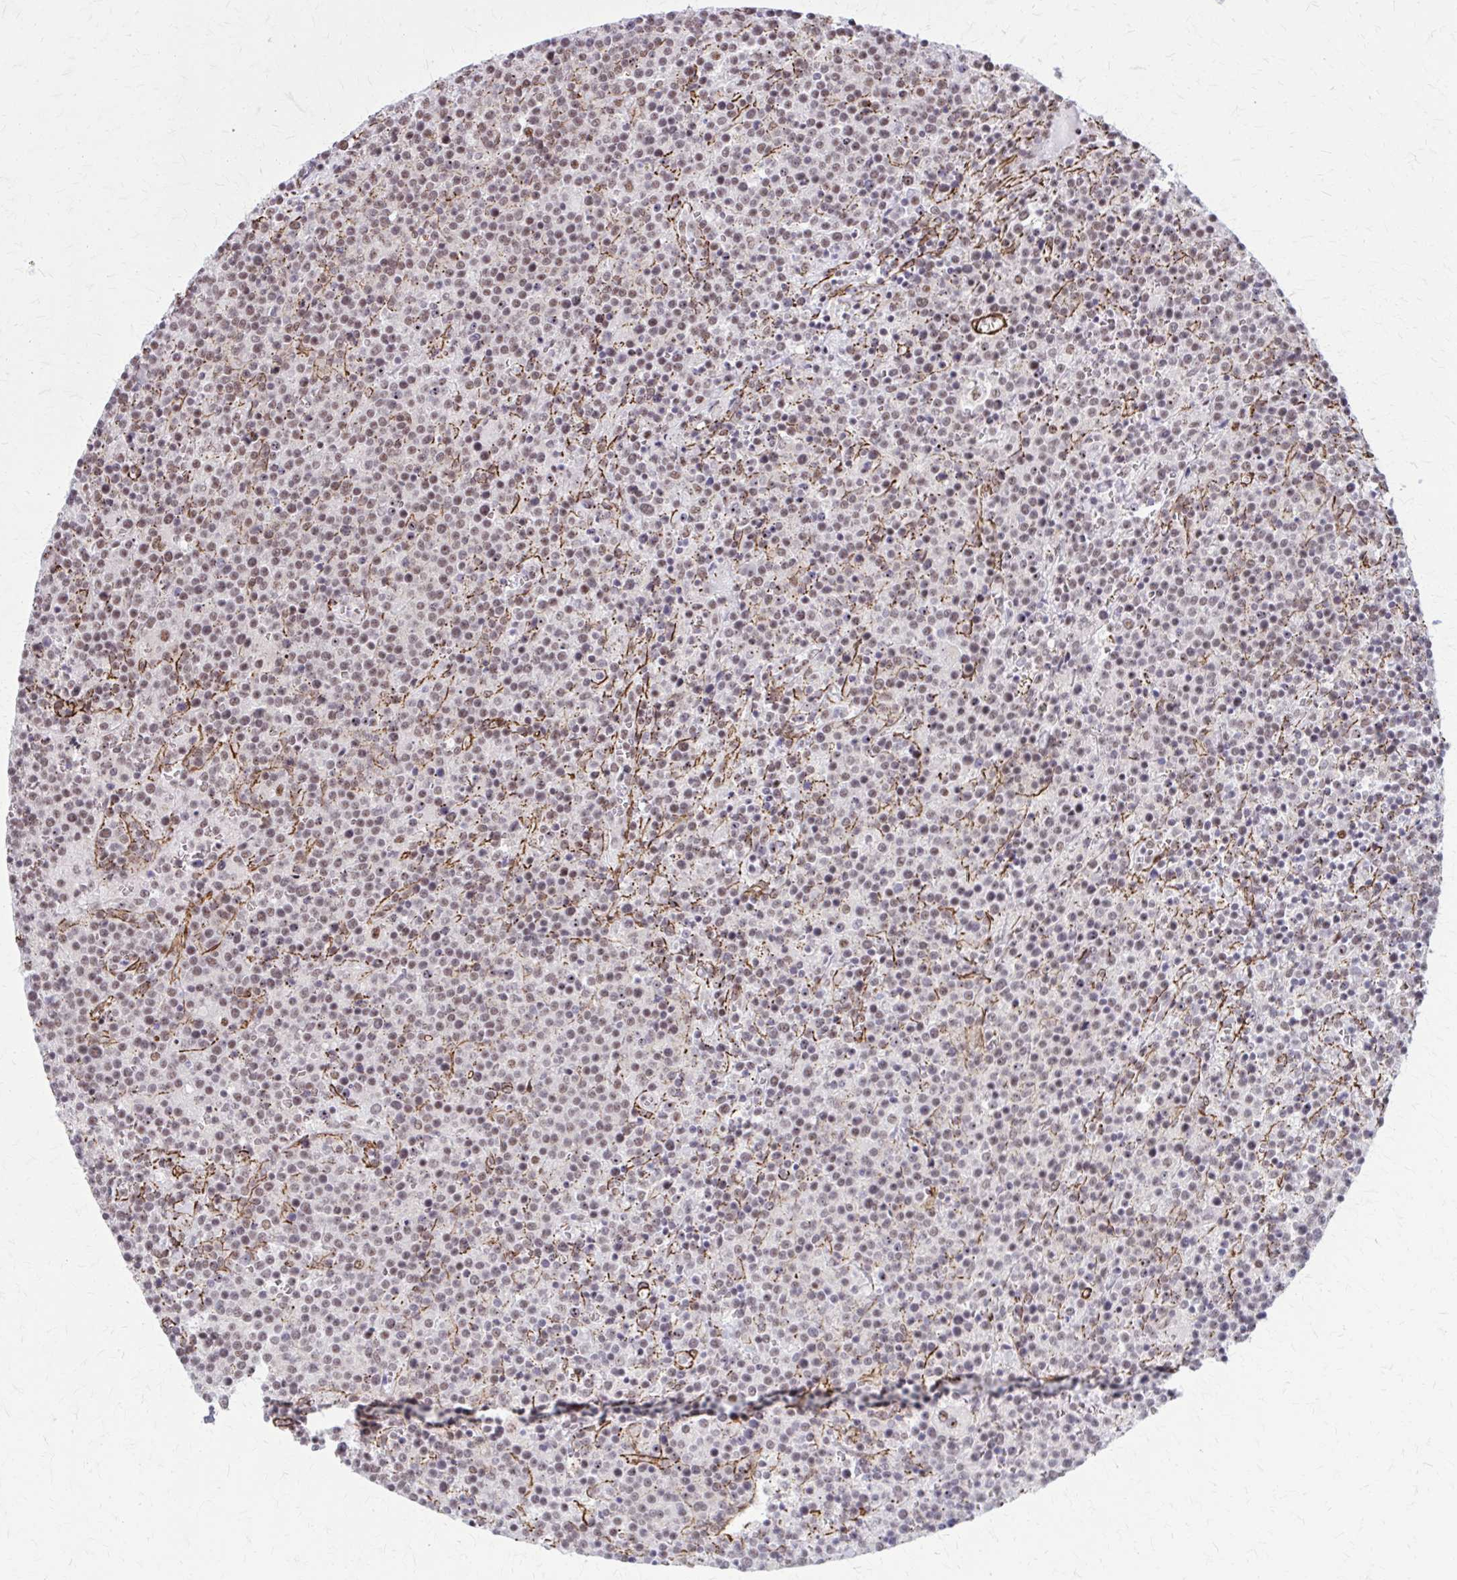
{"staining": {"intensity": "weak", "quantity": ">75%", "location": "nuclear"}, "tissue": "lymphoma", "cell_type": "Tumor cells", "image_type": "cancer", "snomed": [{"axis": "morphology", "description": "Malignant lymphoma, non-Hodgkin's type, High grade"}, {"axis": "topography", "description": "Lymph node"}], "caption": "Lymphoma was stained to show a protein in brown. There is low levels of weak nuclear staining in about >75% of tumor cells.", "gene": "NRBF2", "patient": {"sex": "male", "age": 61}}